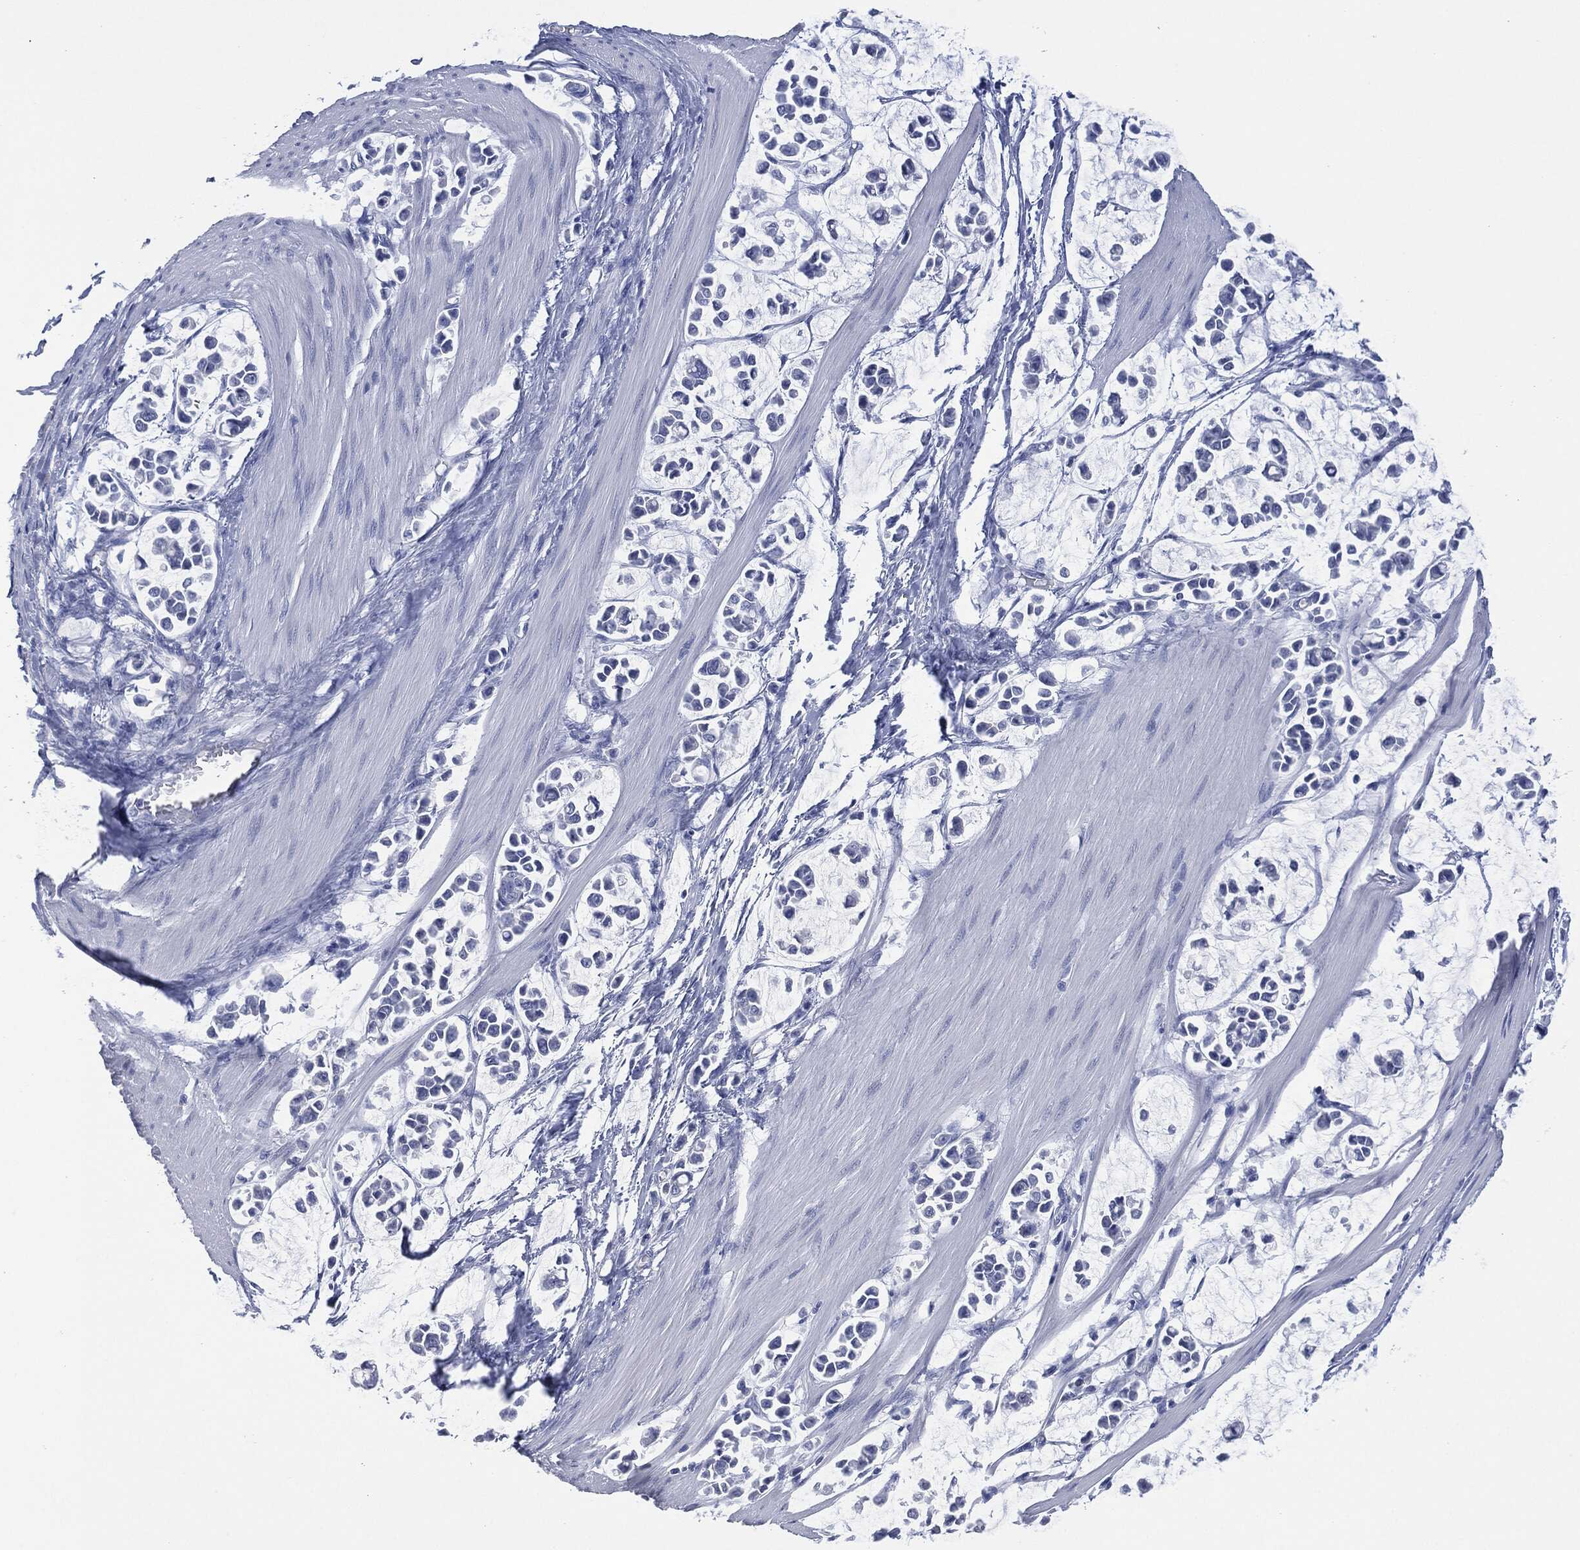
{"staining": {"intensity": "negative", "quantity": "none", "location": "none"}, "tissue": "stomach cancer", "cell_type": "Tumor cells", "image_type": "cancer", "snomed": [{"axis": "morphology", "description": "Adenocarcinoma, NOS"}, {"axis": "topography", "description": "Stomach"}], "caption": "There is no significant positivity in tumor cells of stomach cancer.", "gene": "MUC16", "patient": {"sex": "male", "age": 82}}